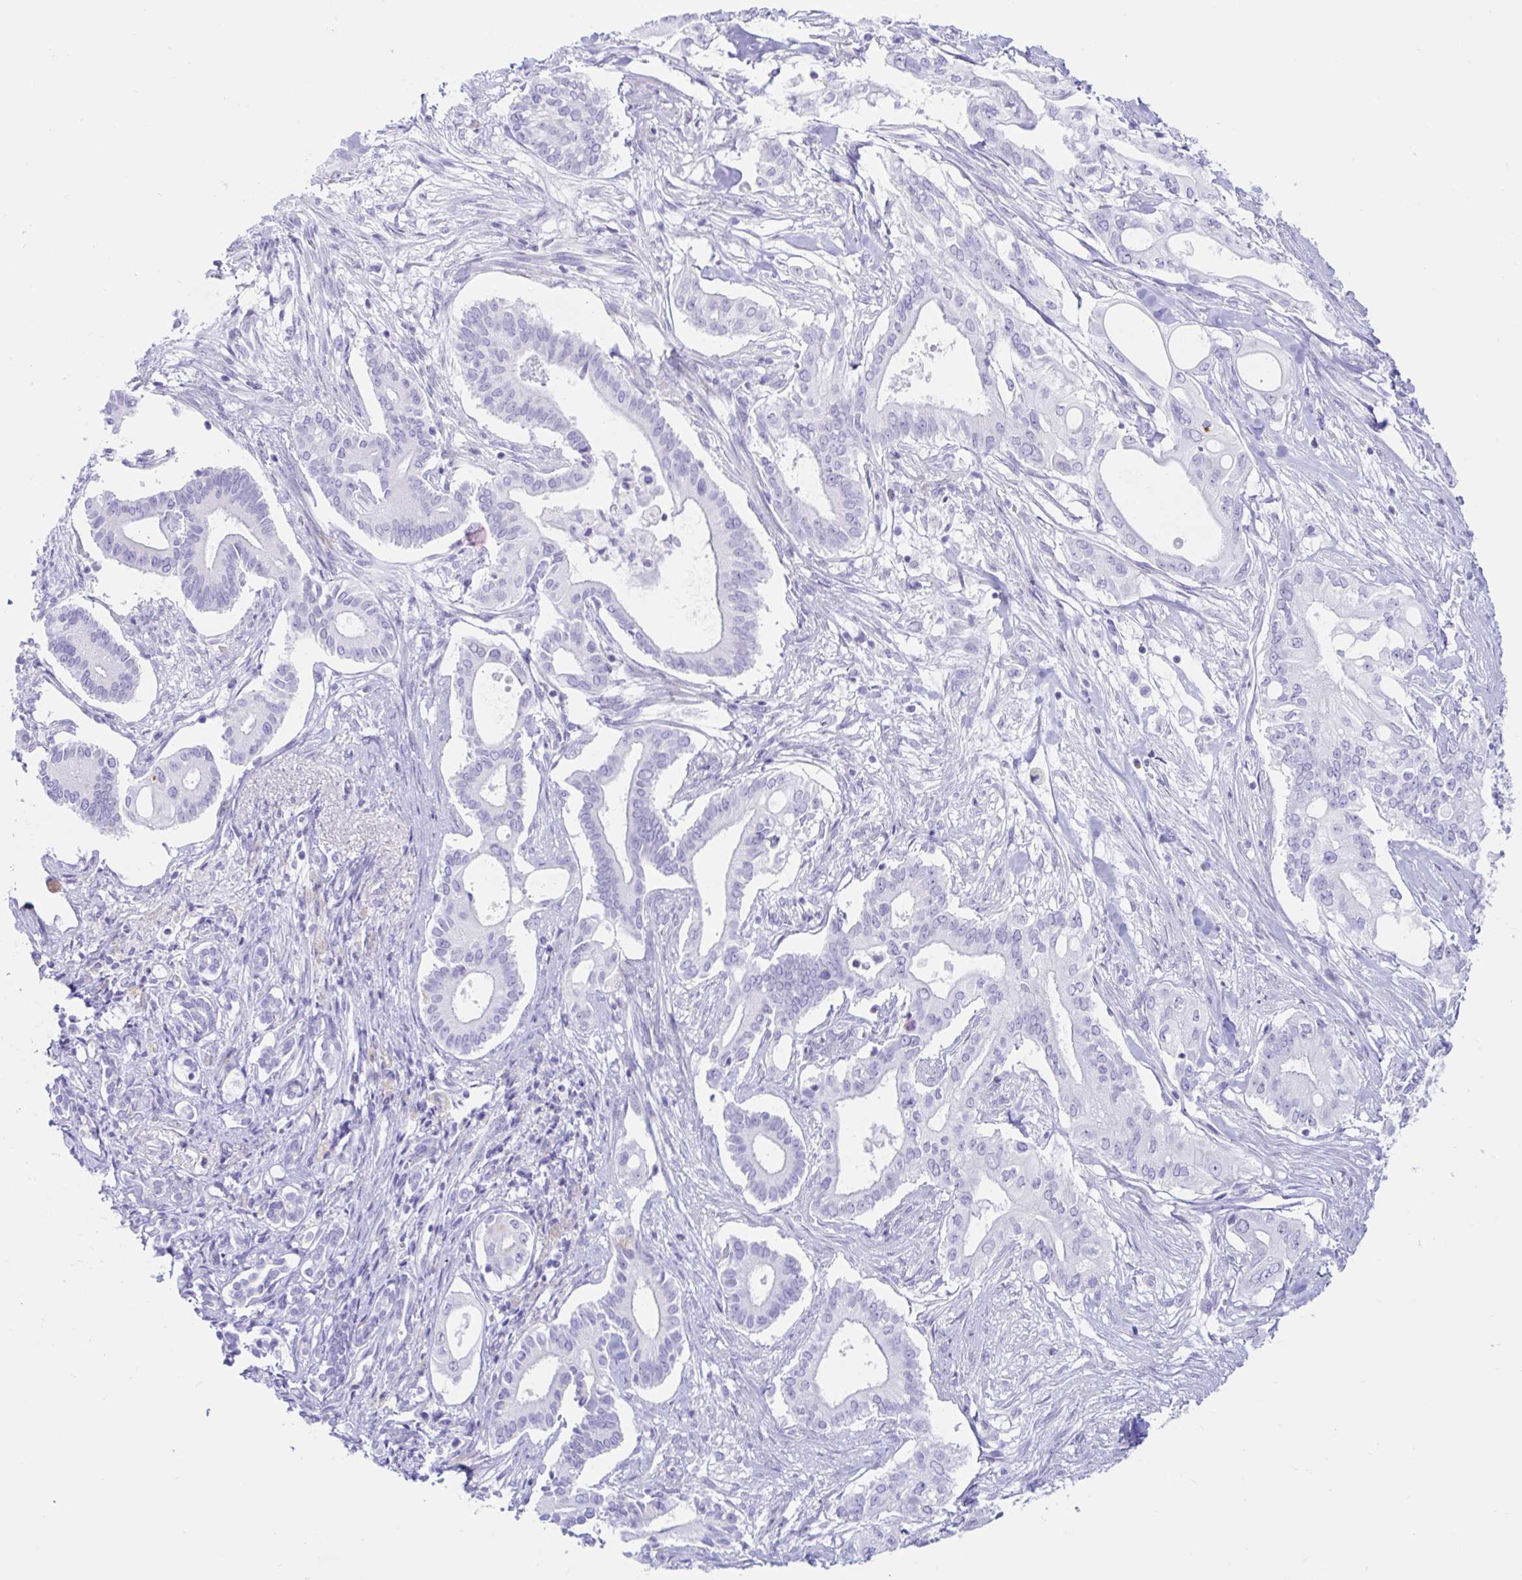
{"staining": {"intensity": "negative", "quantity": "none", "location": "none"}, "tissue": "pancreatic cancer", "cell_type": "Tumor cells", "image_type": "cancer", "snomed": [{"axis": "morphology", "description": "Adenocarcinoma, NOS"}, {"axis": "topography", "description": "Pancreas"}], "caption": "Tumor cells show no significant protein staining in pancreatic adenocarcinoma.", "gene": "BEST1", "patient": {"sex": "female", "age": 68}}